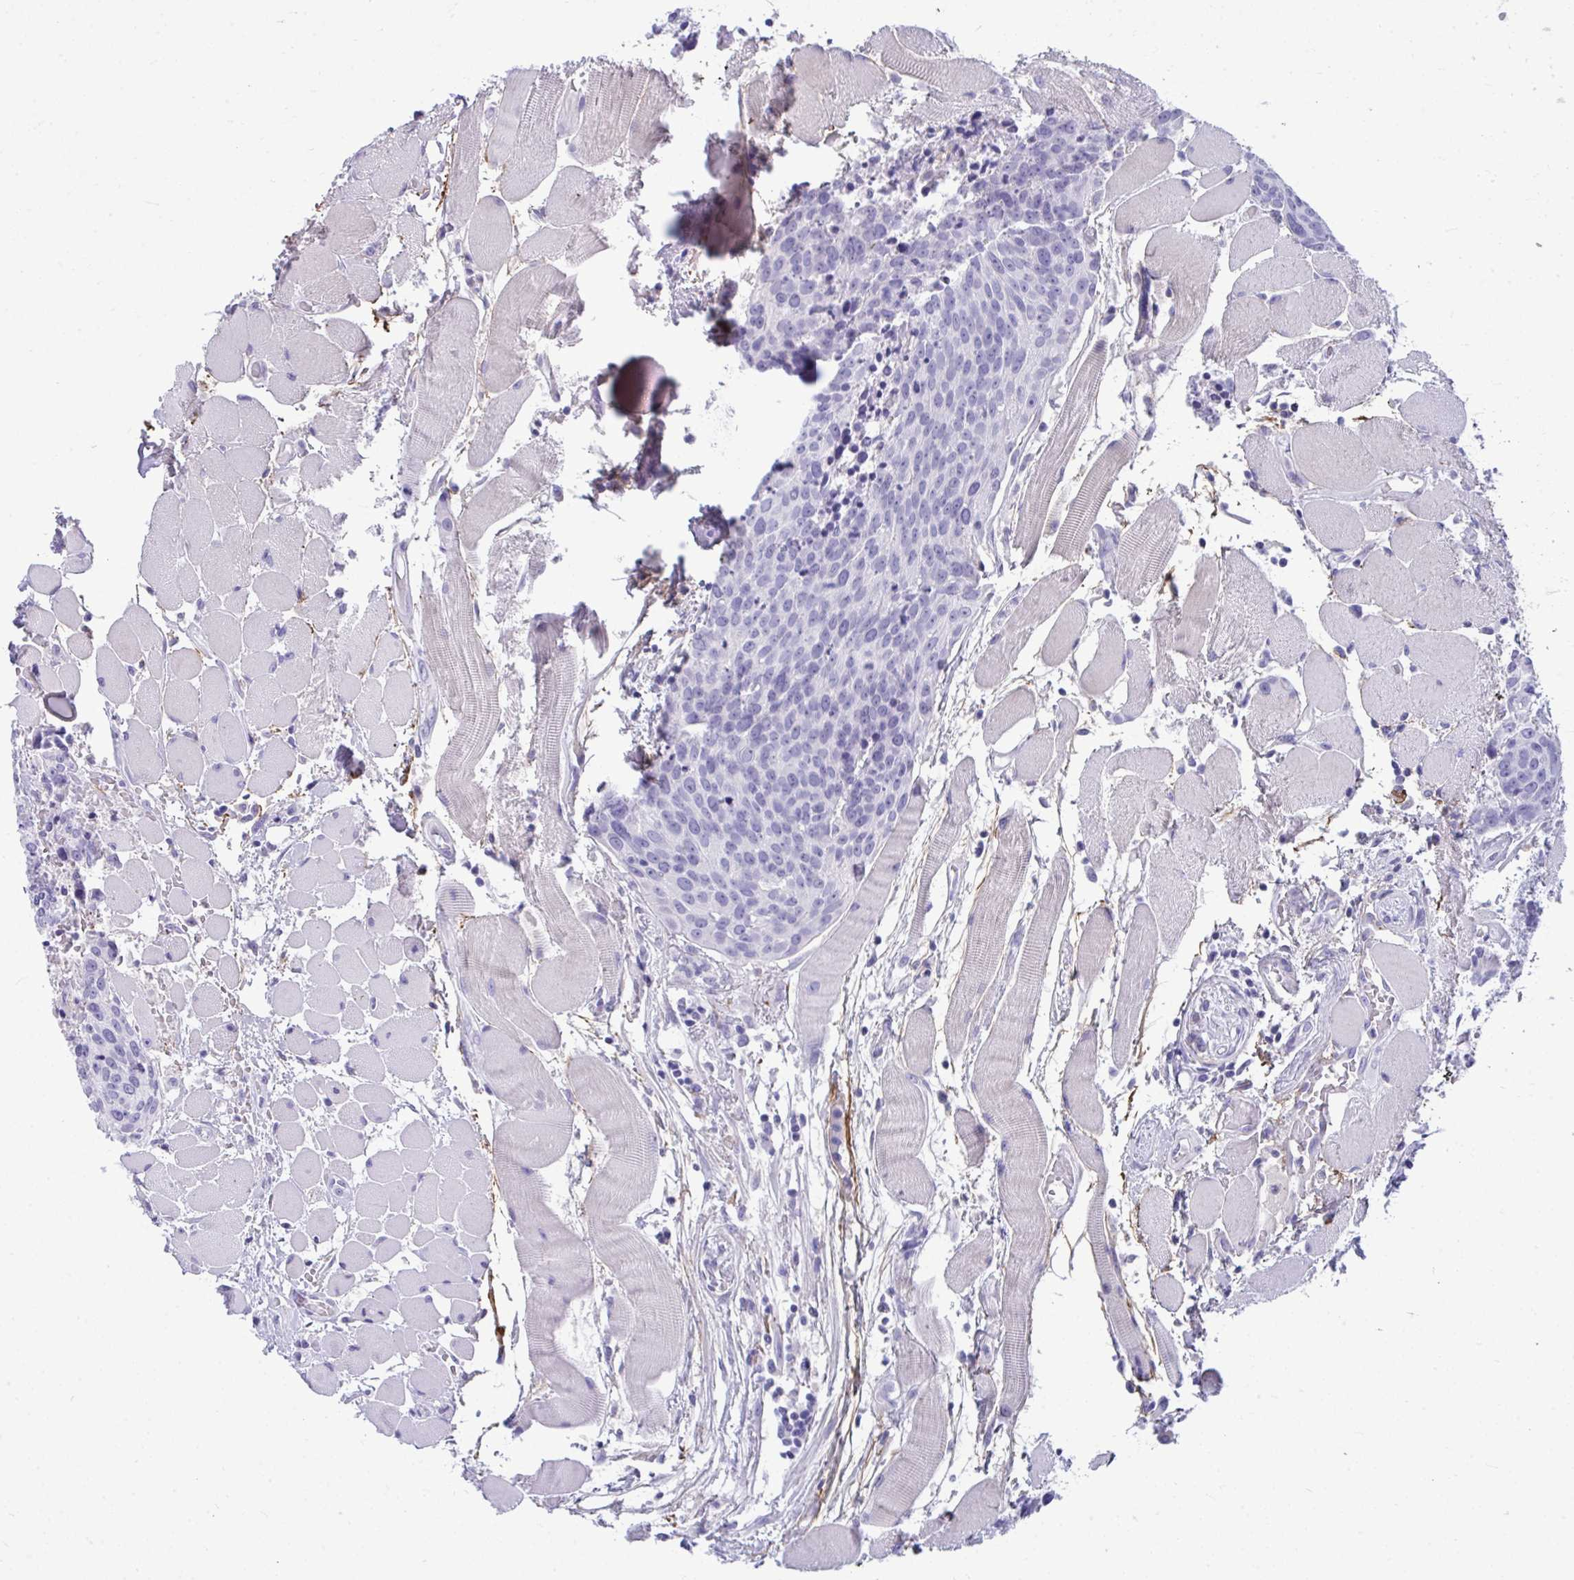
{"staining": {"intensity": "negative", "quantity": "none", "location": "none"}, "tissue": "head and neck cancer", "cell_type": "Tumor cells", "image_type": "cancer", "snomed": [{"axis": "morphology", "description": "Squamous cell carcinoma, NOS"}, {"axis": "topography", "description": "Oral tissue"}, {"axis": "topography", "description": "Head-Neck"}], "caption": "Tumor cells are negative for brown protein staining in head and neck cancer.", "gene": "PIGZ", "patient": {"sex": "male", "age": 64}}